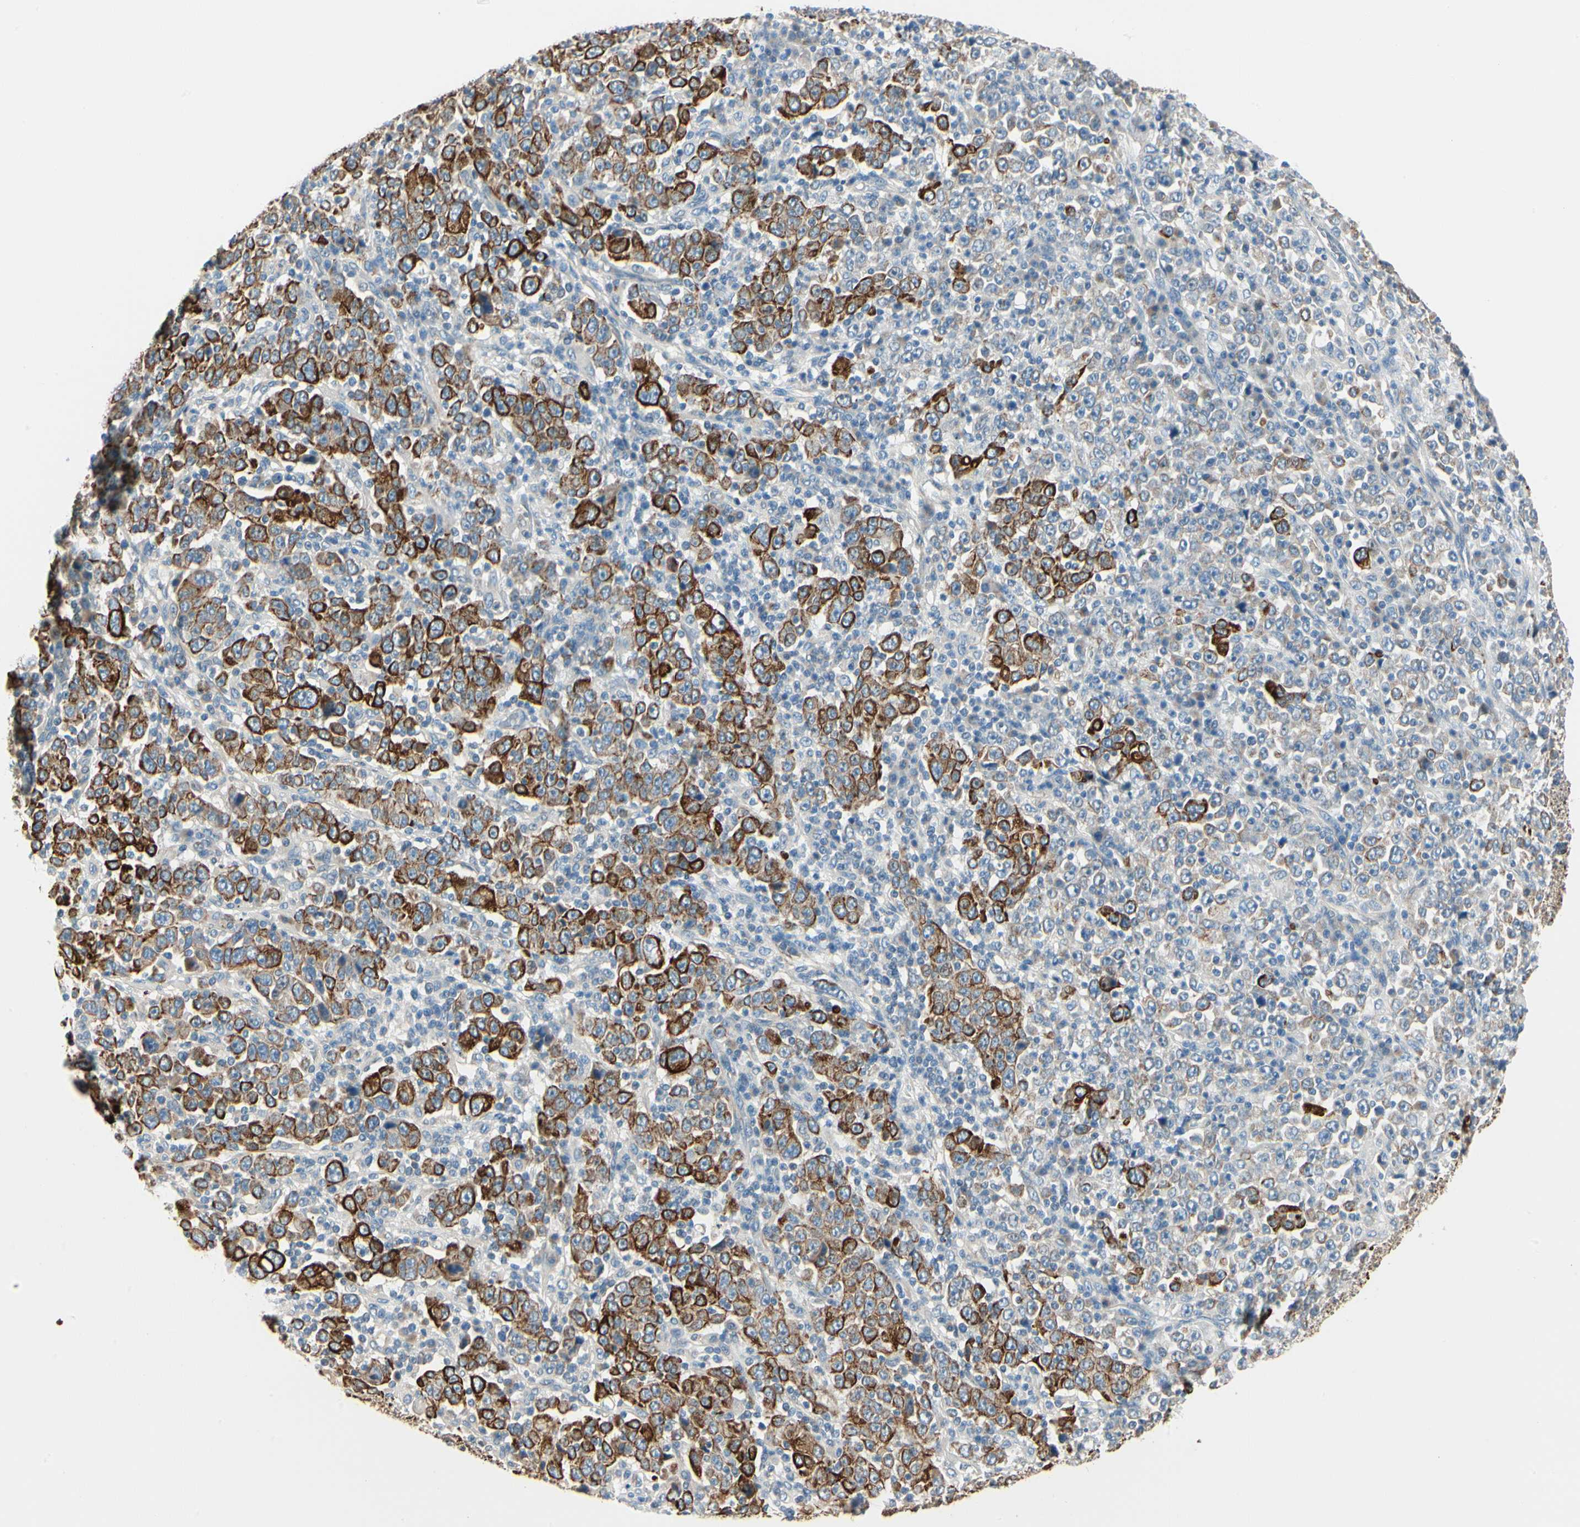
{"staining": {"intensity": "strong", "quantity": ">75%", "location": "cytoplasmic/membranous"}, "tissue": "stomach cancer", "cell_type": "Tumor cells", "image_type": "cancer", "snomed": [{"axis": "morphology", "description": "Normal tissue, NOS"}, {"axis": "morphology", "description": "Adenocarcinoma, NOS"}, {"axis": "topography", "description": "Stomach, upper"}, {"axis": "topography", "description": "Stomach"}], "caption": "Protein expression analysis of human stomach cancer reveals strong cytoplasmic/membranous positivity in about >75% of tumor cells.", "gene": "DUSP12", "patient": {"sex": "male", "age": 59}}